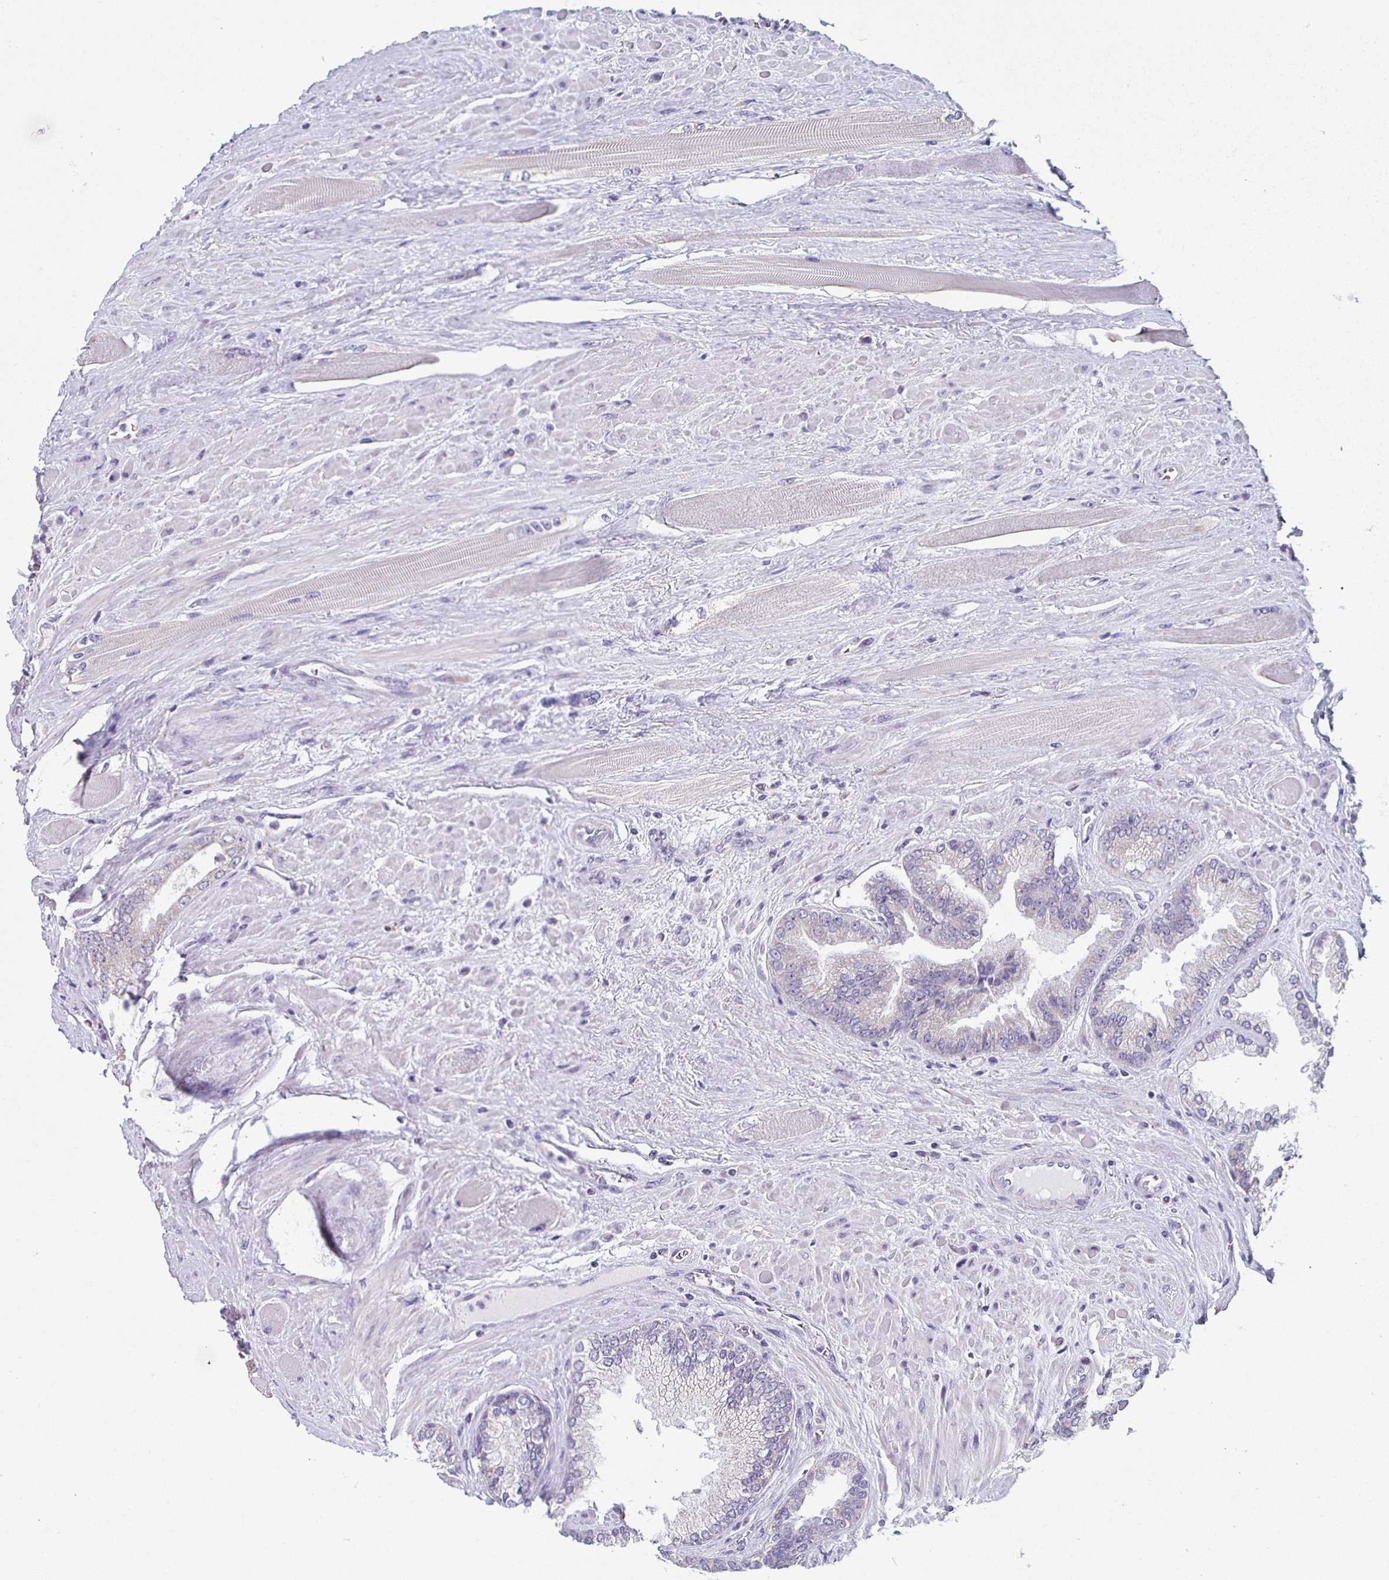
{"staining": {"intensity": "negative", "quantity": "none", "location": "none"}, "tissue": "prostate cancer", "cell_type": "Tumor cells", "image_type": "cancer", "snomed": [{"axis": "morphology", "description": "Adenocarcinoma, Low grade"}, {"axis": "topography", "description": "Prostate"}], "caption": "Immunohistochemical staining of human prostate adenocarcinoma (low-grade) displays no significant expression in tumor cells.", "gene": "TPPP", "patient": {"sex": "male", "age": 67}}